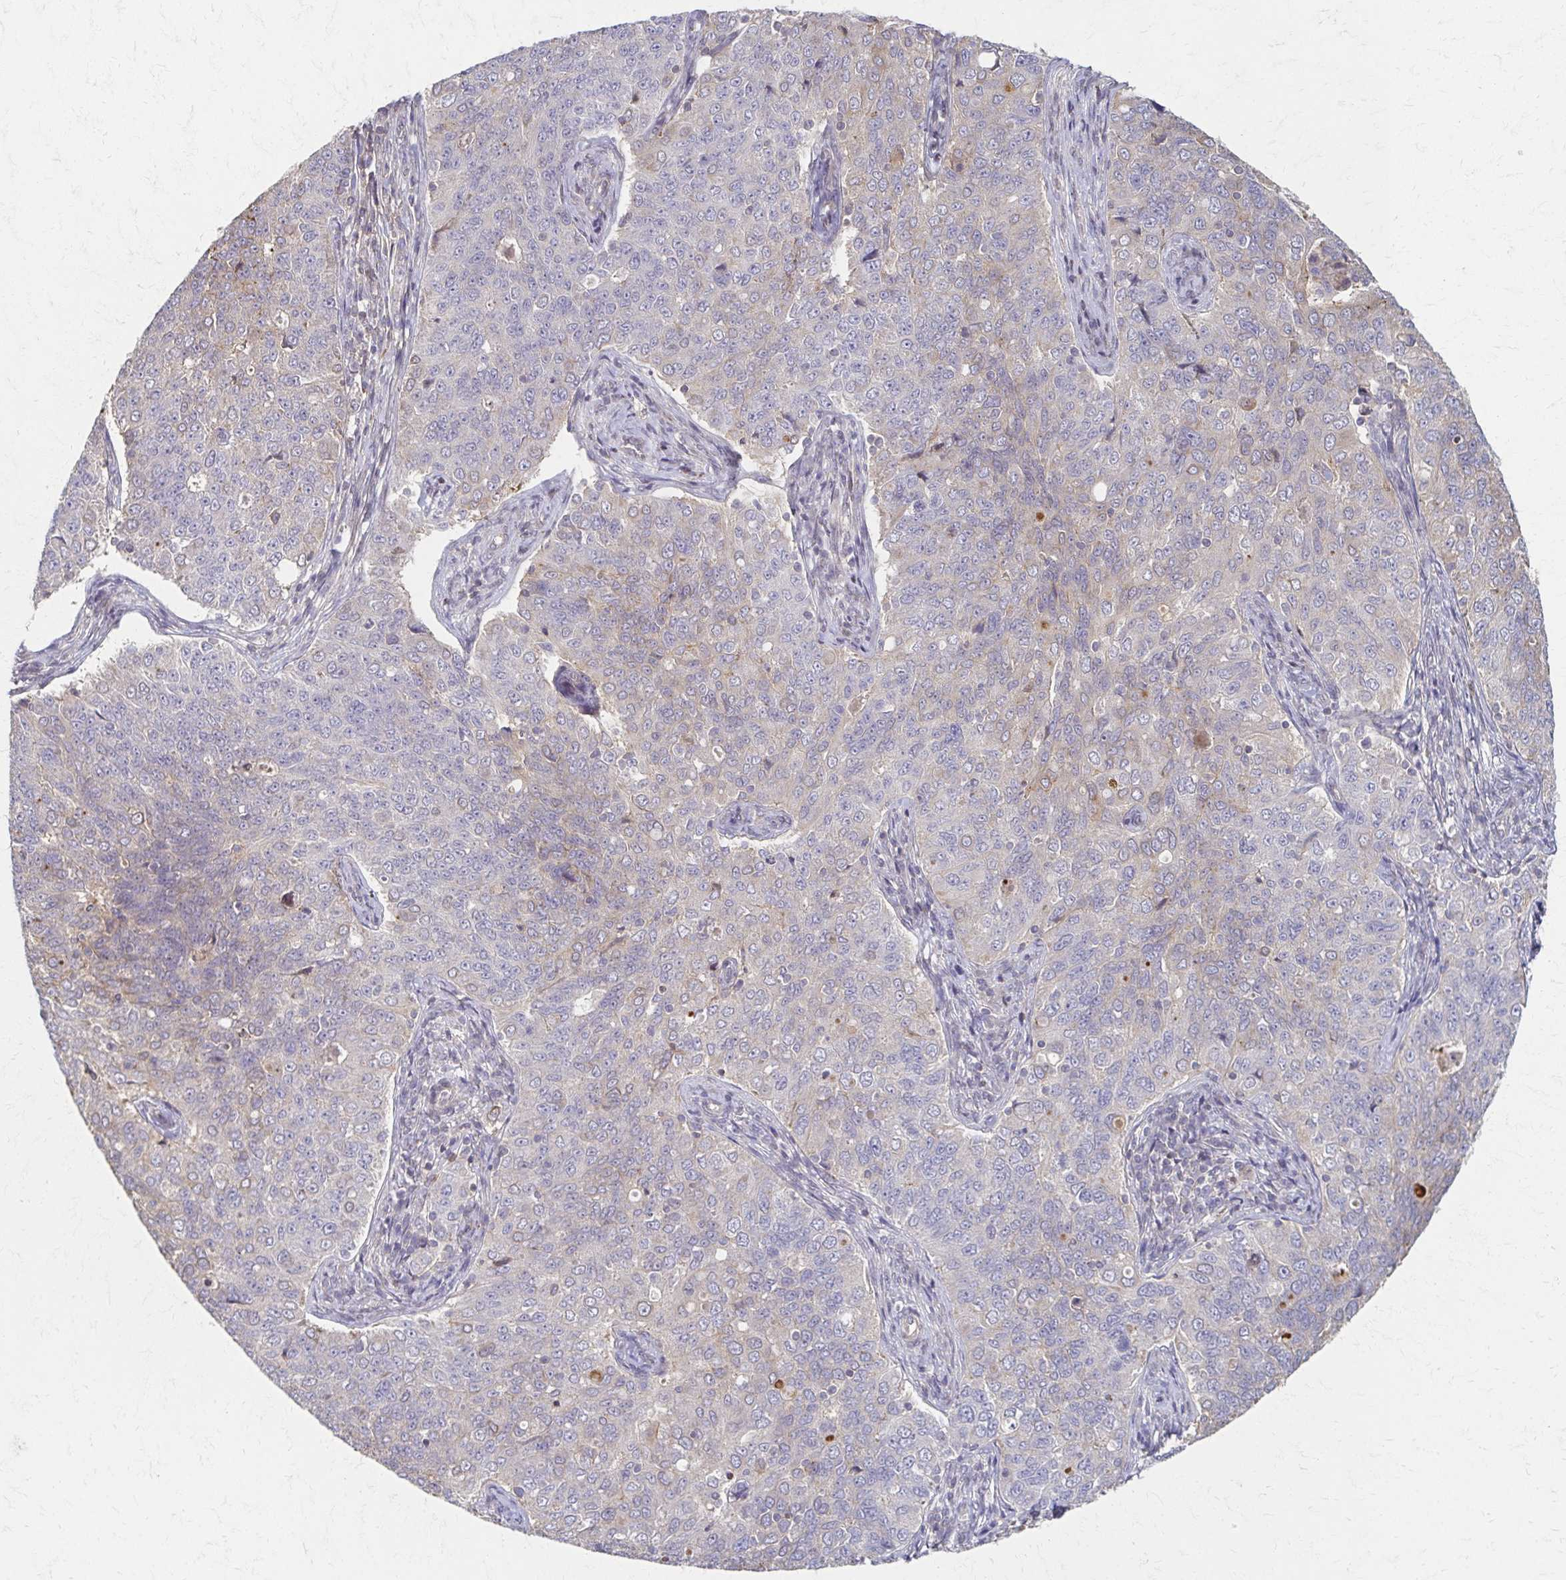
{"staining": {"intensity": "negative", "quantity": "none", "location": "none"}, "tissue": "endometrial cancer", "cell_type": "Tumor cells", "image_type": "cancer", "snomed": [{"axis": "morphology", "description": "Adenocarcinoma, NOS"}, {"axis": "topography", "description": "Endometrium"}], "caption": "The photomicrograph shows no staining of tumor cells in endometrial adenocarcinoma. (Stains: DAB (3,3'-diaminobenzidine) IHC with hematoxylin counter stain, Microscopy: brightfield microscopy at high magnification).", "gene": "EOLA2", "patient": {"sex": "female", "age": 43}}